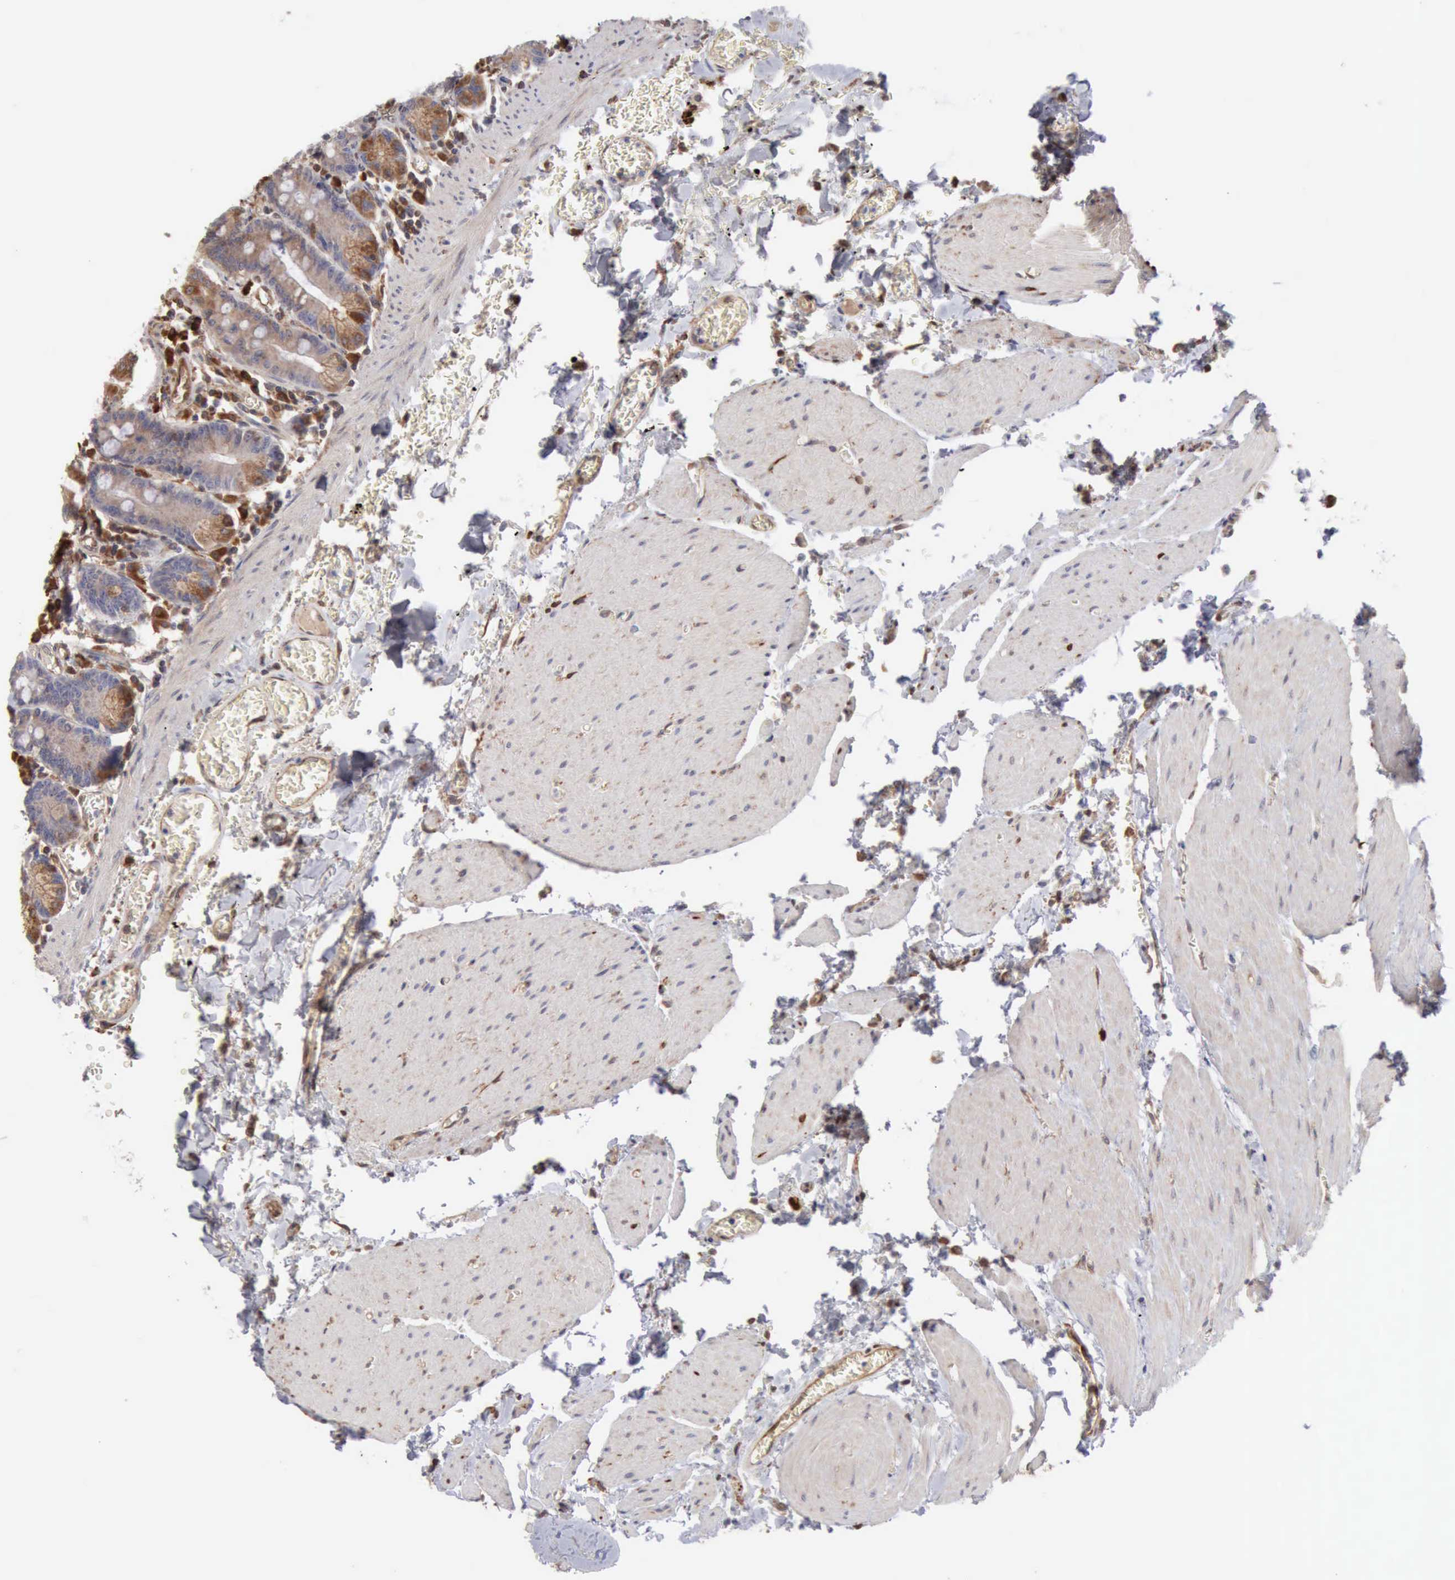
{"staining": {"intensity": "moderate", "quantity": "25%-75%", "location": "cytoplasmic/membranous"}, "tissue": "small intestine", "cell_type": "Glandular cells", "image_type": "normal", "snomed": [{"axis": "morphology", "description": "Normal tissue, NOS"}, {"axis": "topography", "description": "Small intestine"}], "caption": "An image of human small intestine stained for a protein exhibits moderate cytoplasmic/membranous brown staining in glandular cells.", "gene": "APOL2", "patient": {"sex": "male", "age": 71}}